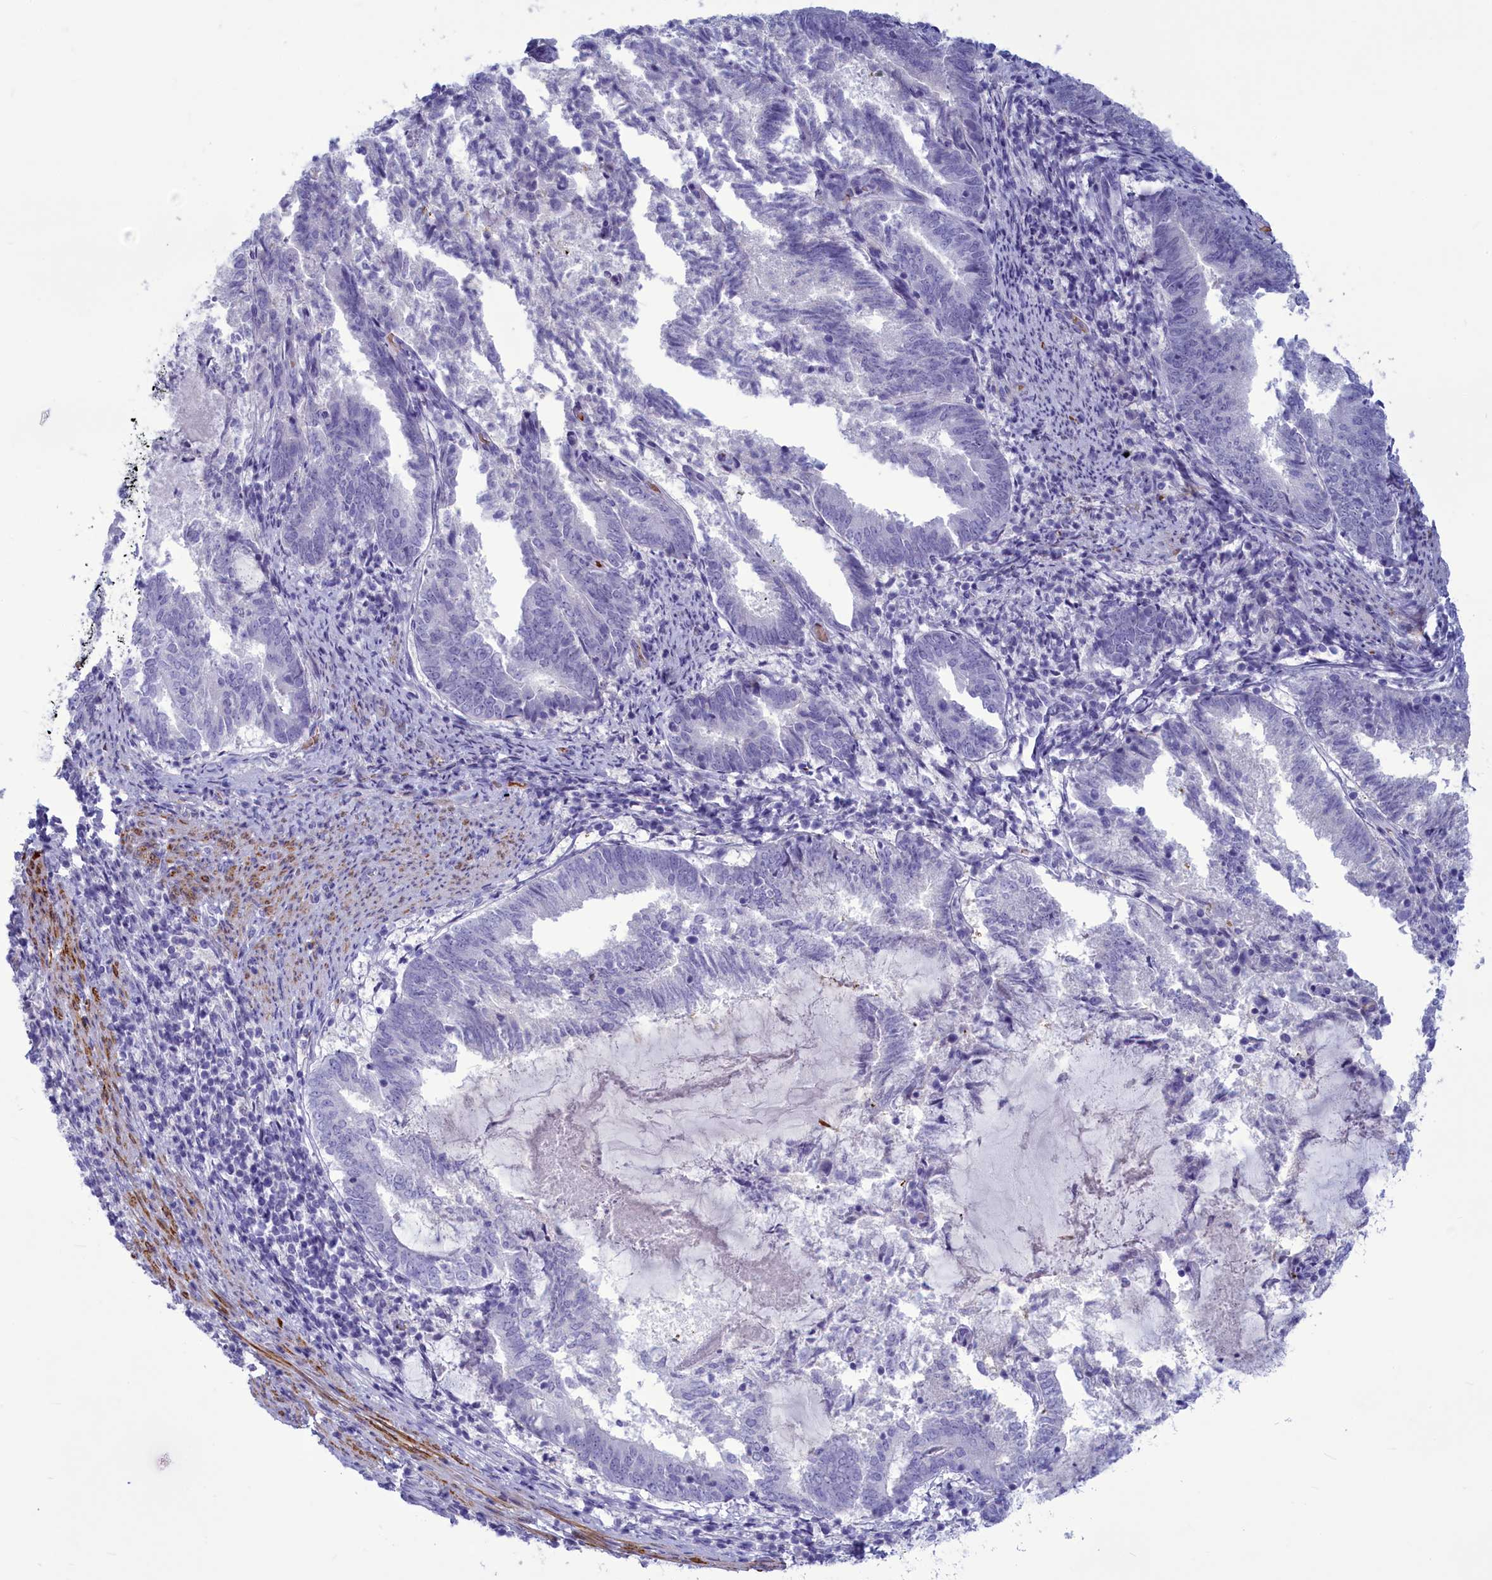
{"staining": {"intensity": "negative", "quantity": "none", "location": "none"}, "tissue": "endometrial cancer", "cell_type": "Tumor cells", "image_type": "cancer", "snomed": [{"axis": "morphology", "description": "Adenocarcinoma, NOS"}, {"axis": "topography", "description": "Endometrium"}], "caption": "High power microscopy image of an IHC photomicrograph of endometrial cancer, revealing no significant expression in tumor cells. Nuclei are stained in blue.", "gene": "GAPDHS", "patient": {"sex": "female", "age": 80}}